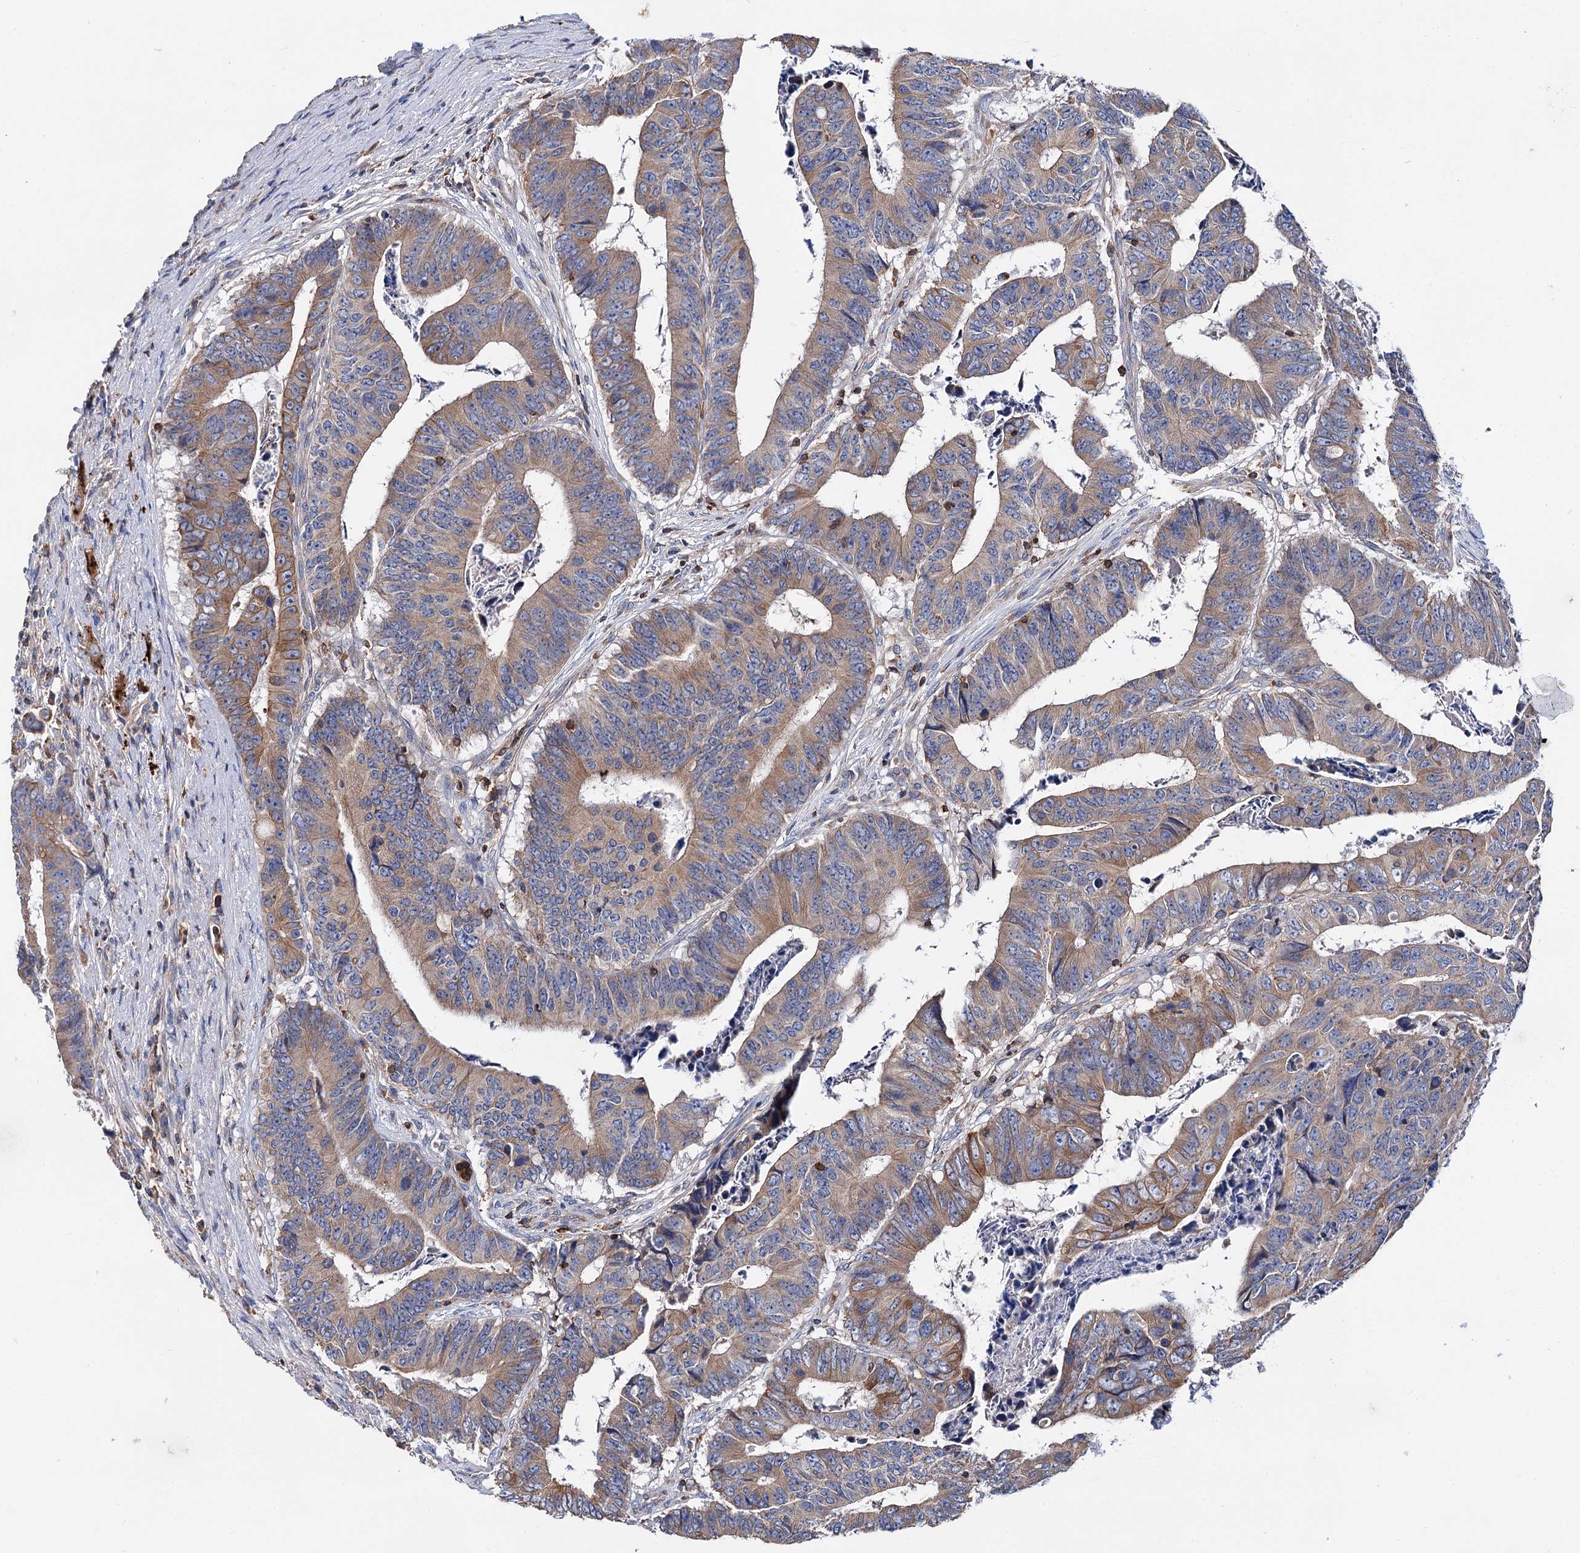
{"staining": {"intensity": "moderate", "quantity": ">75%", "location": "cytoplasmic/membranous"}, "tissue": "colorectal cancer", "cell_type": "Tumor cells", "image_type": "cancer", "snomed": [{"axis": "morphology", "description": "Adenocarcinoma, NOS"}, {"axis": "topography", "description": "Rectum"}], "caption": "Tumor cells display medium levels of moderate cytoplasmic/membranous staining in approximately >75% of cells in adenocarcinoma (colorectal).", "gene": "UBASH3B", "patient": {"sex": "male", "age": 84}}